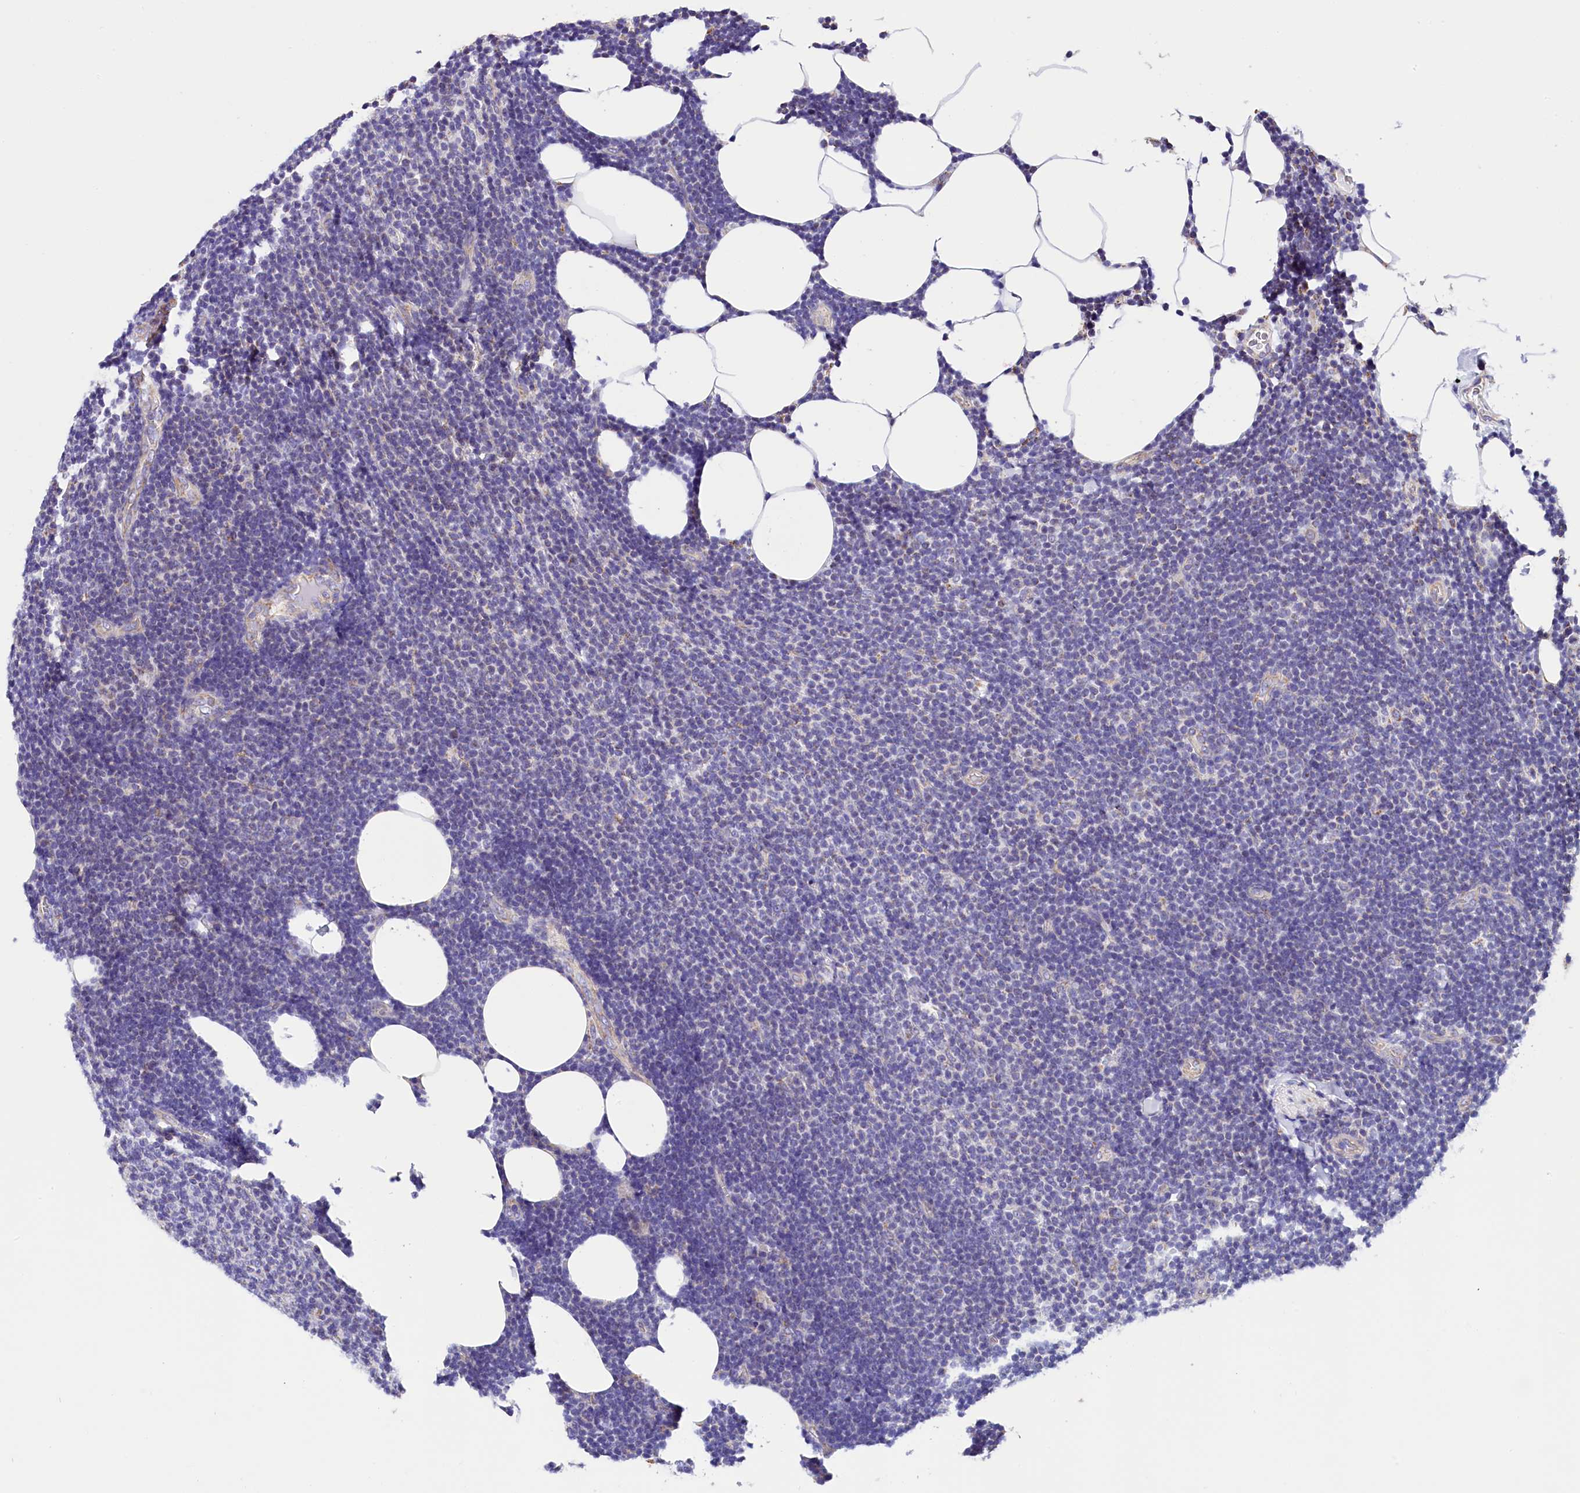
{"staining": {"intensity": "negative", "quantity": "none", "location": "none"}, "tissue": "lymphoma", "cell_type": "Tumor cells", "image_type": "cancer", "snomed": [{"axis": "morphology", "description": "Malignant lymphoma, non-Hodgkin's type, Low grade"}, {"axis": "topography", "description": "Lymph node"}], "caption": "Image shows no protein expression in tumor cells of lymphoma tissue.", "gene": "ACAA2", "patient": {"sex": "male", "age": 66}}